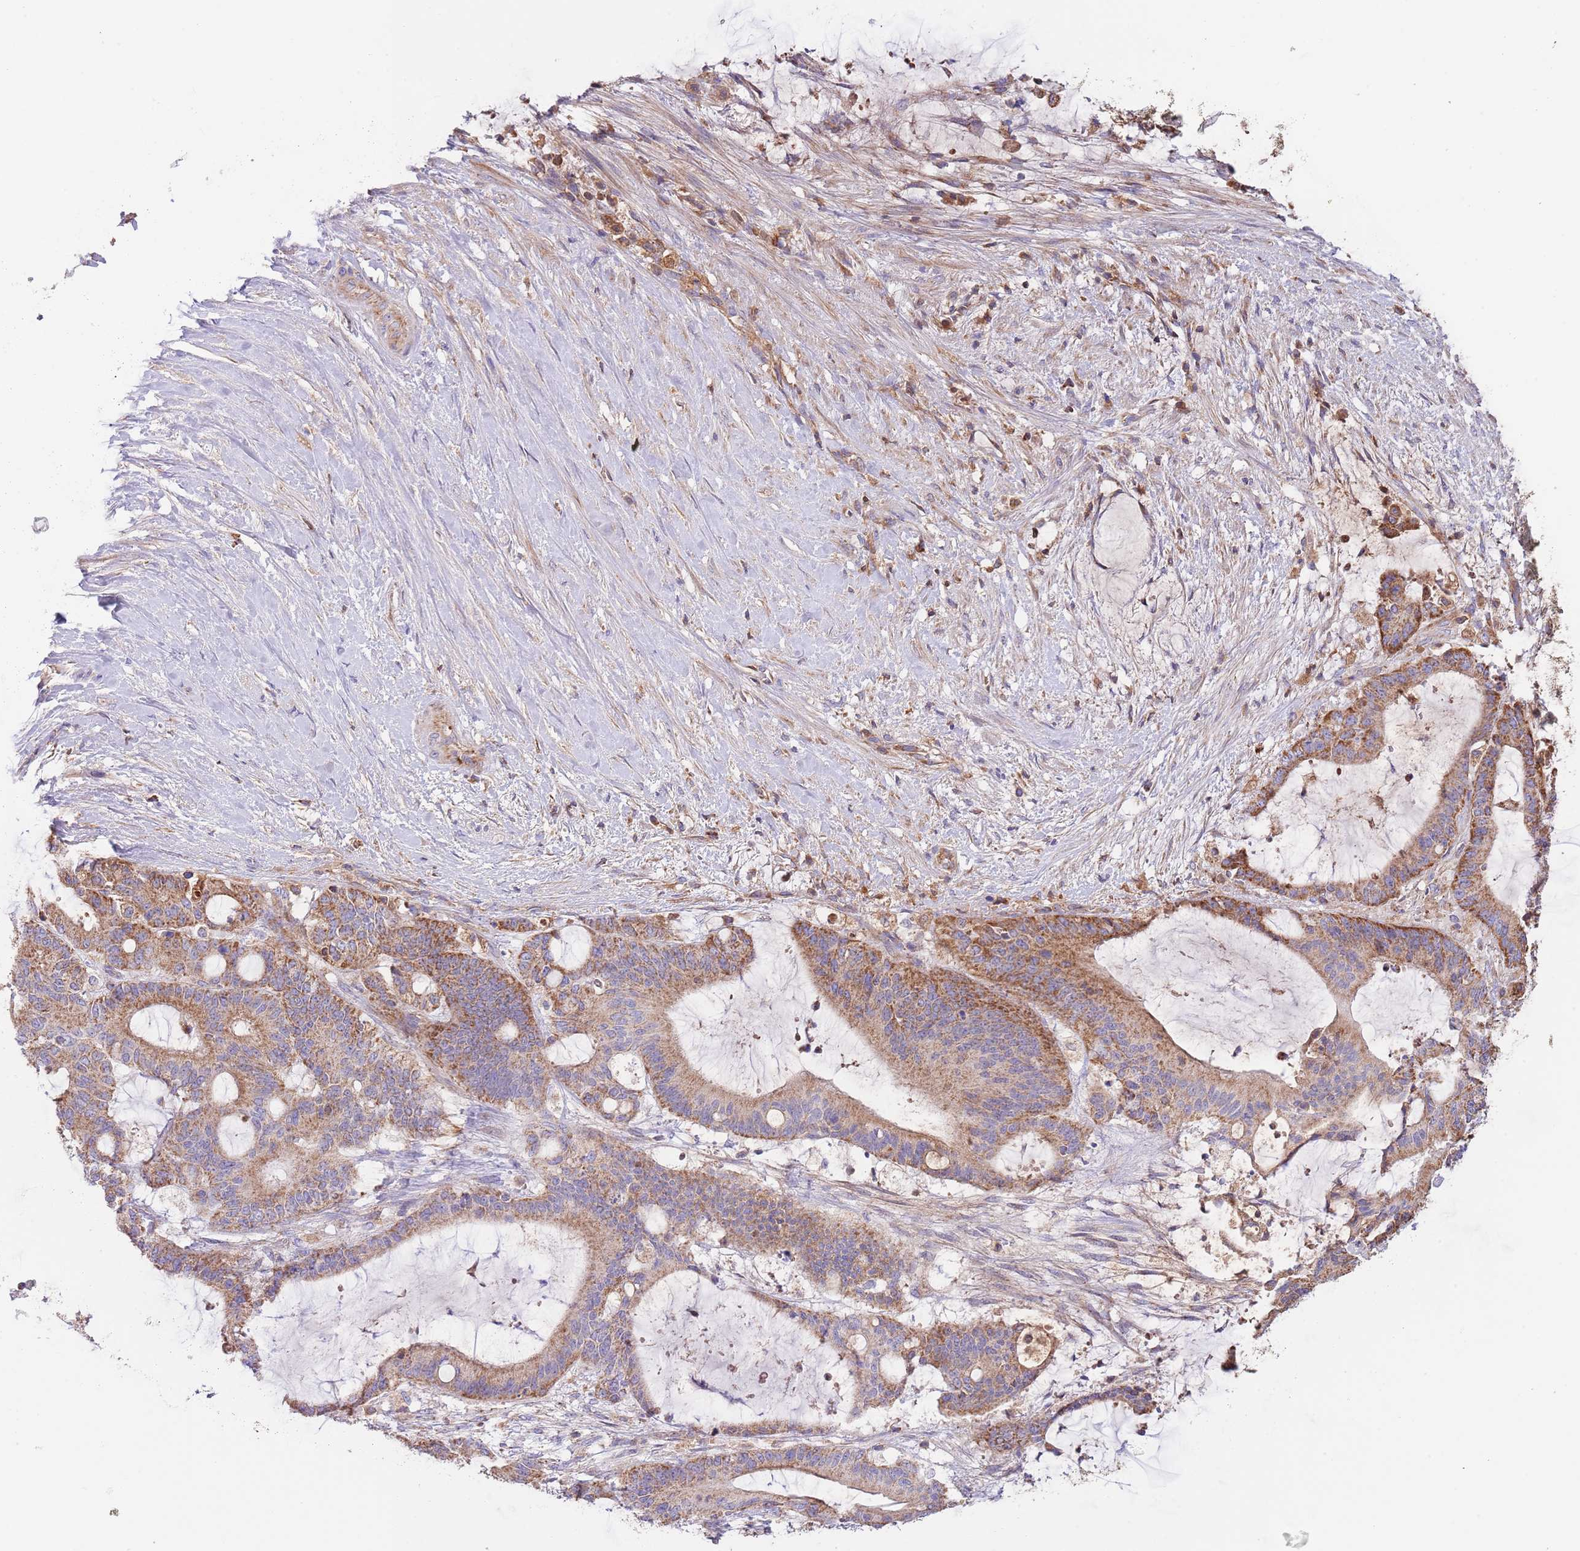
{"staining": {"intensity": "strong", "quantity": ">75%", "location": "cytoplasmic/membranous"}, "tissue": "liver cancer", "cell_type": "Tumor cells", "image_type": "cancer", "snomed": [{"axis": "morphology", "description": "Normal tissue, NOS"}, {"axis": "morphology", "description": "Cholangiocarcinoma"}, {"axis": "topography", "description": "Liver"}, {"axis": "topography", "description": "Peripheral nerve tissue"}], "caption": "This image shows liver cholangiocarcinoma stained with immunohistochemistry to label a protein in brown. The cytoplasmic/membranous of tumor cells show strong positivity for the protein. Nuclei are counter-stained blue.", "gene": "DNAJA3", "patient": {"sex": "female", "age": 73}}